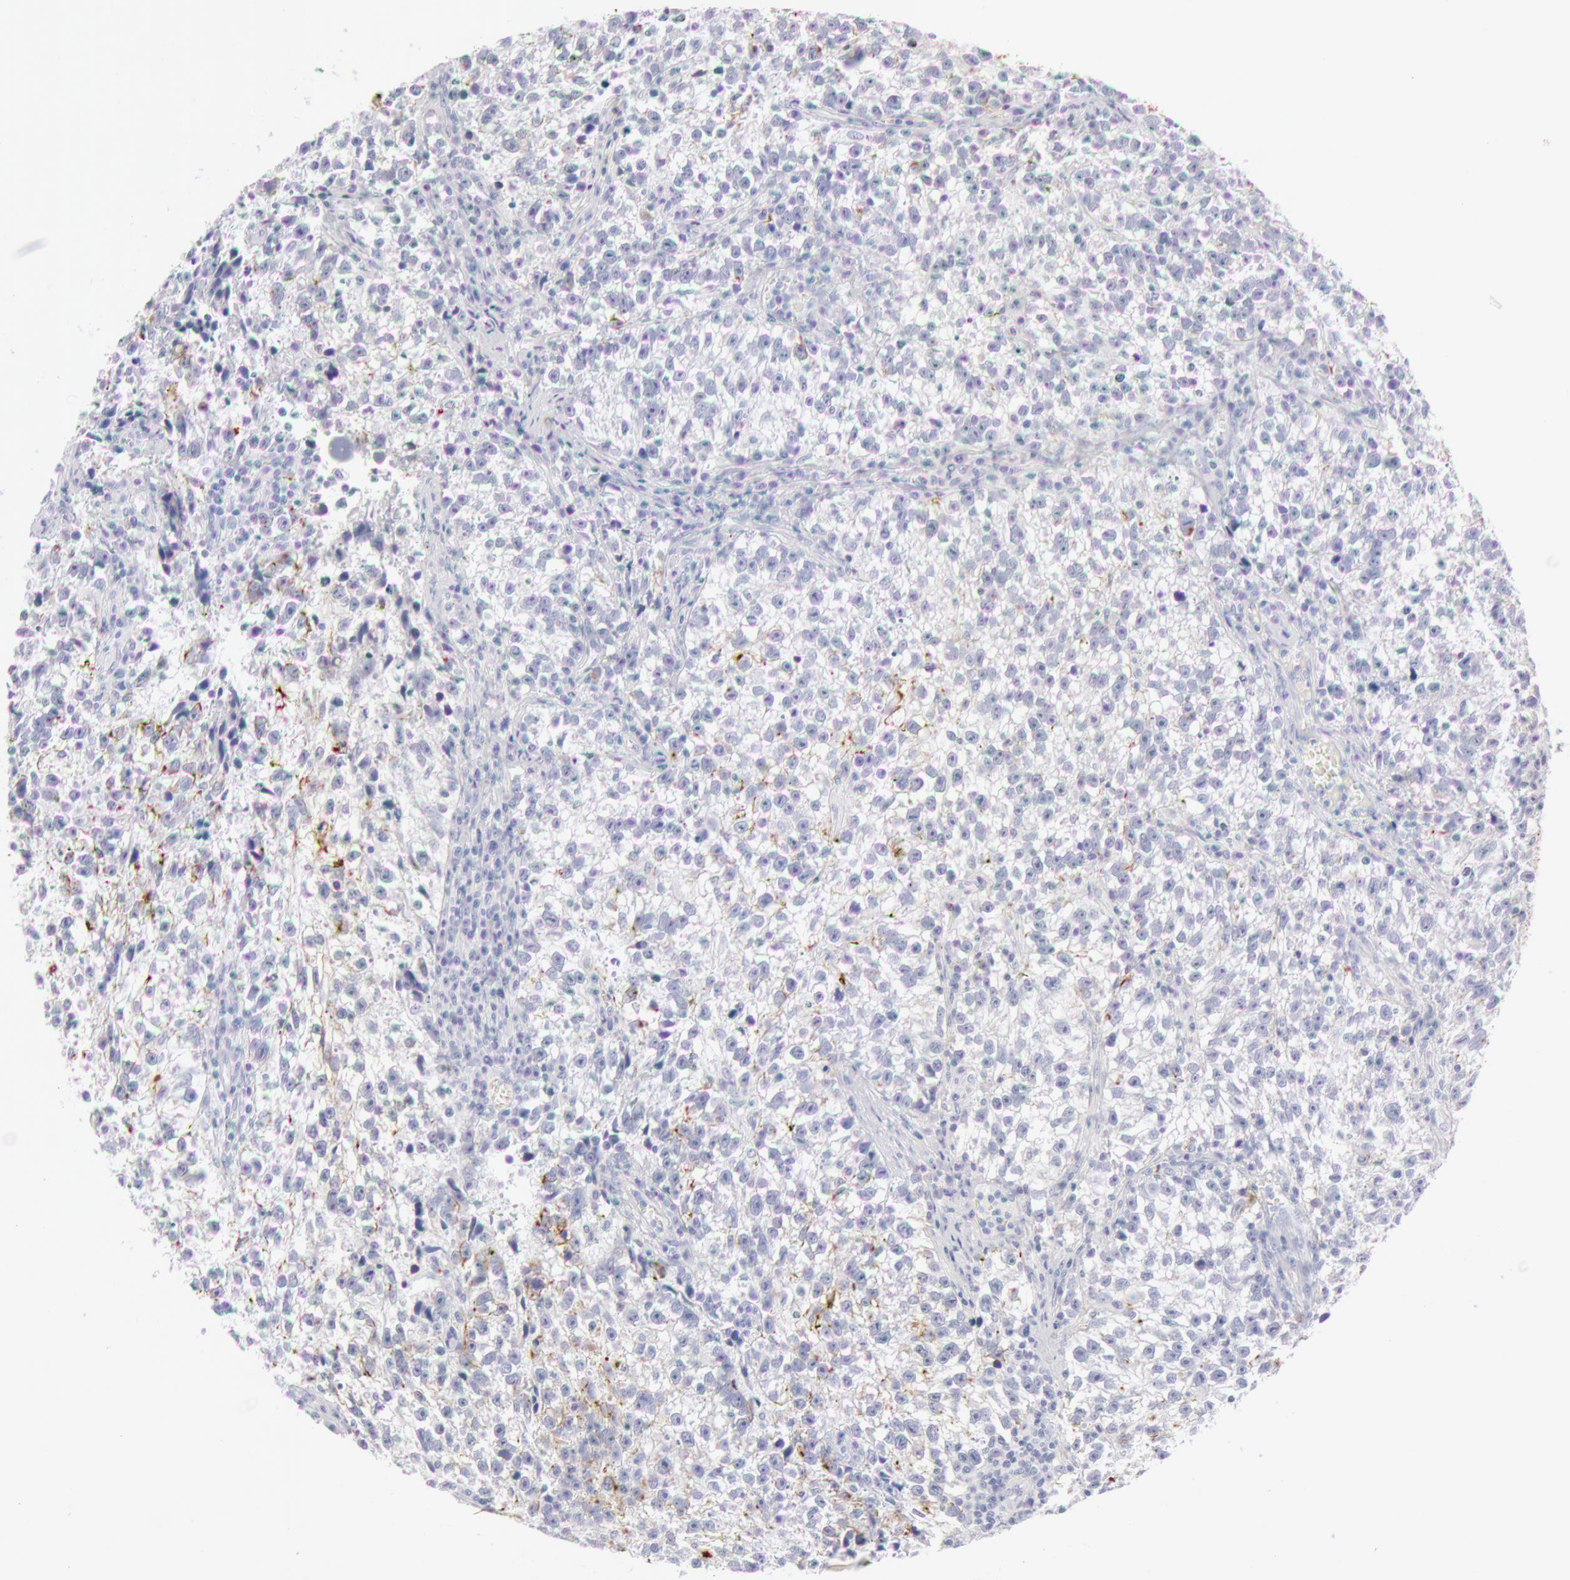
{"staining": {"intensity": "negative", "quantity": "none", "location": "none"}, "tissue": "testis cancer", "cell_type": "Tumor cells", "image_type": "cancer", "snomed": [{"axis": "morphology", "description": "Seminoma, NOS"}, {"axis": "topography", "description": "Testis"}], "caption": "There is no significant positivity in tumor cells of testis cancer (seminoma). (DAB (3,3'-diaminobenzidine) immunohistochemistry, high magnification).", "gene": "KRT8", "patient": {"sex": "male", "age": 38}}